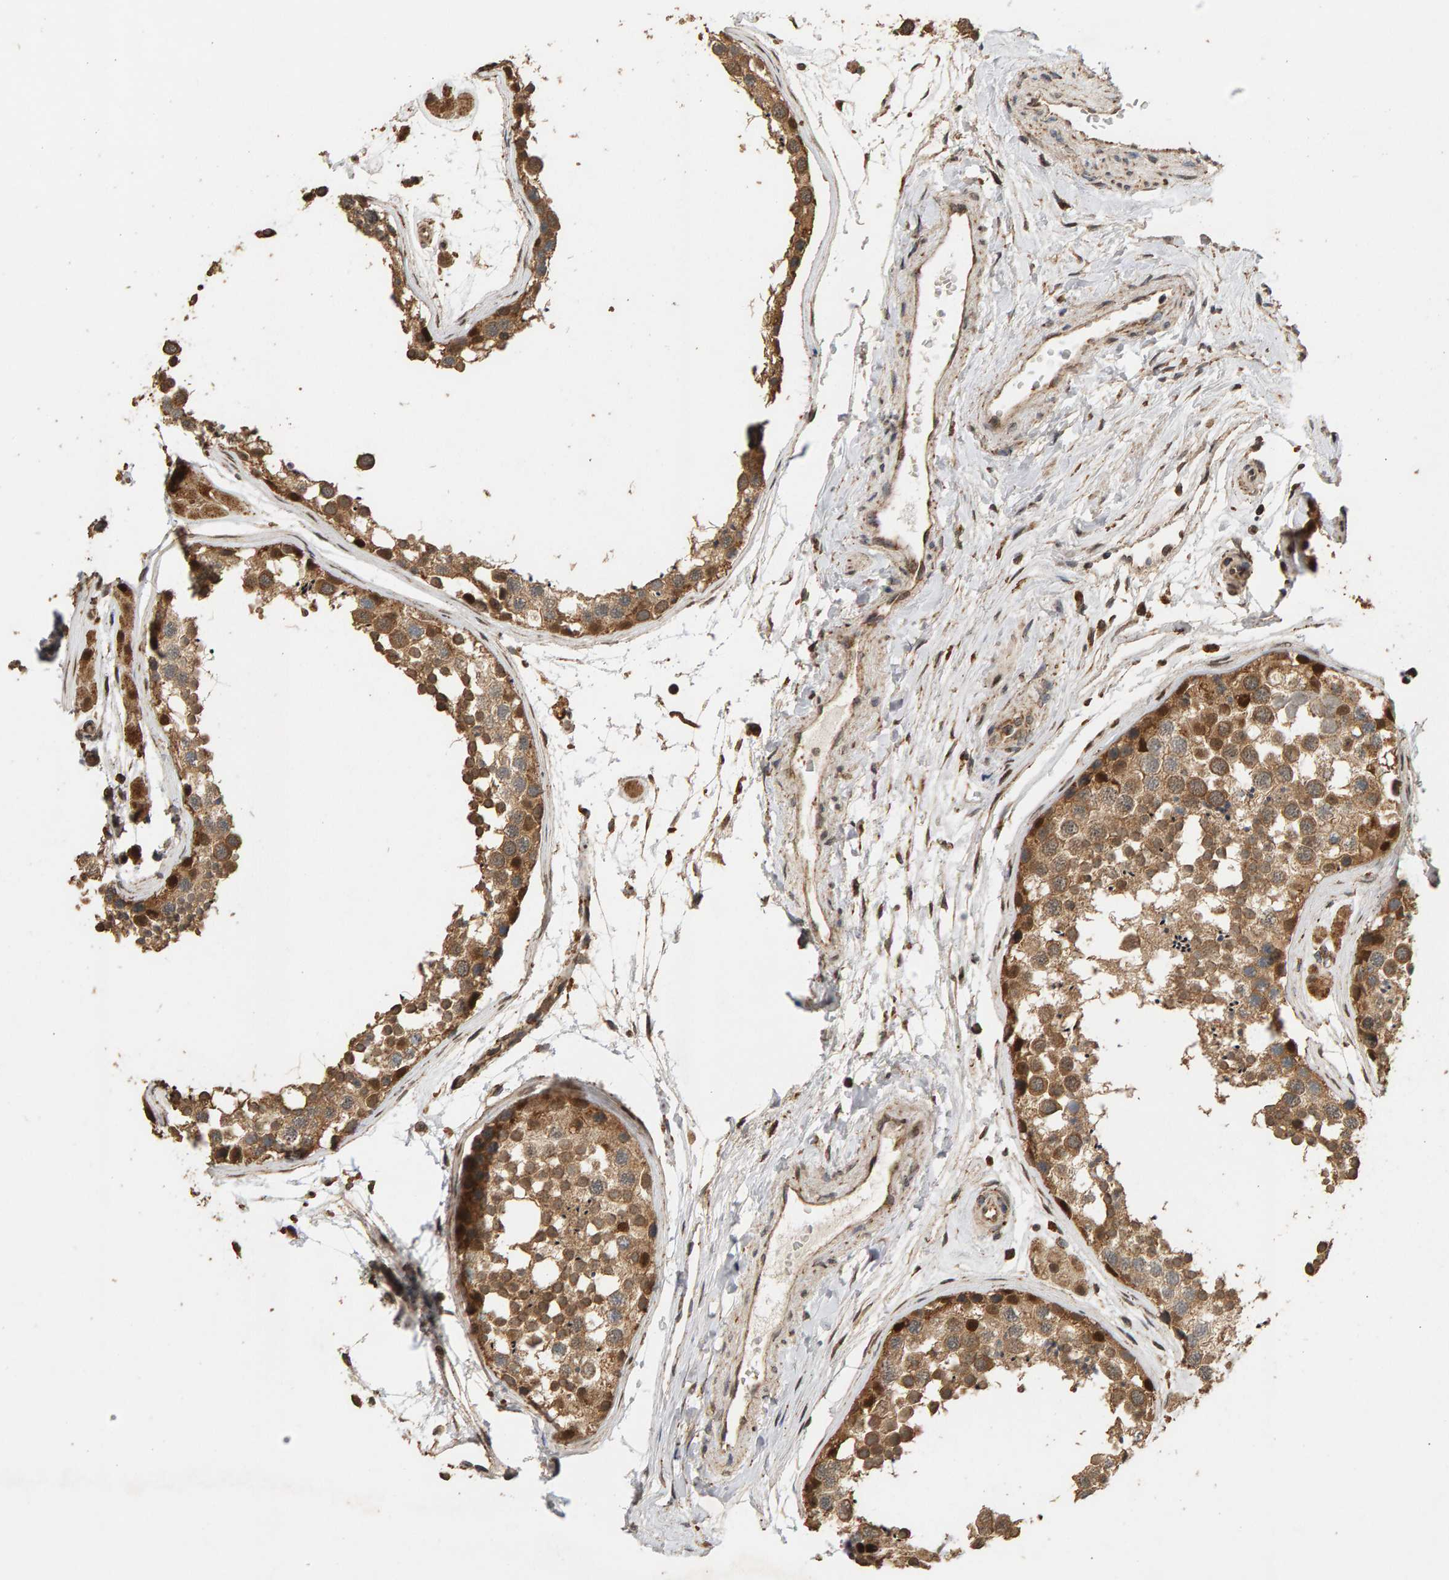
{"staining": {"intensity": "moderate", "quantity": ">75%", "location": "cytoplasmic/membranous,nuclear"}, "tissue": "testis", "cell_type": "Cells in seminiferous ducts", "image_type": "normal", "snomed": [{"axis": "morphology", "description": "Normal tissue, NOS"}, {"axis": "topography", "description": "Testis"}], "caption": "Moderate cytoplasmic/membranous,nuclear protein positivity is seen in approximately >75% of cells in seminiferous ducts in testis.", "gene": "GSTK1", "patient": {"sex": "male", "age": 56}}